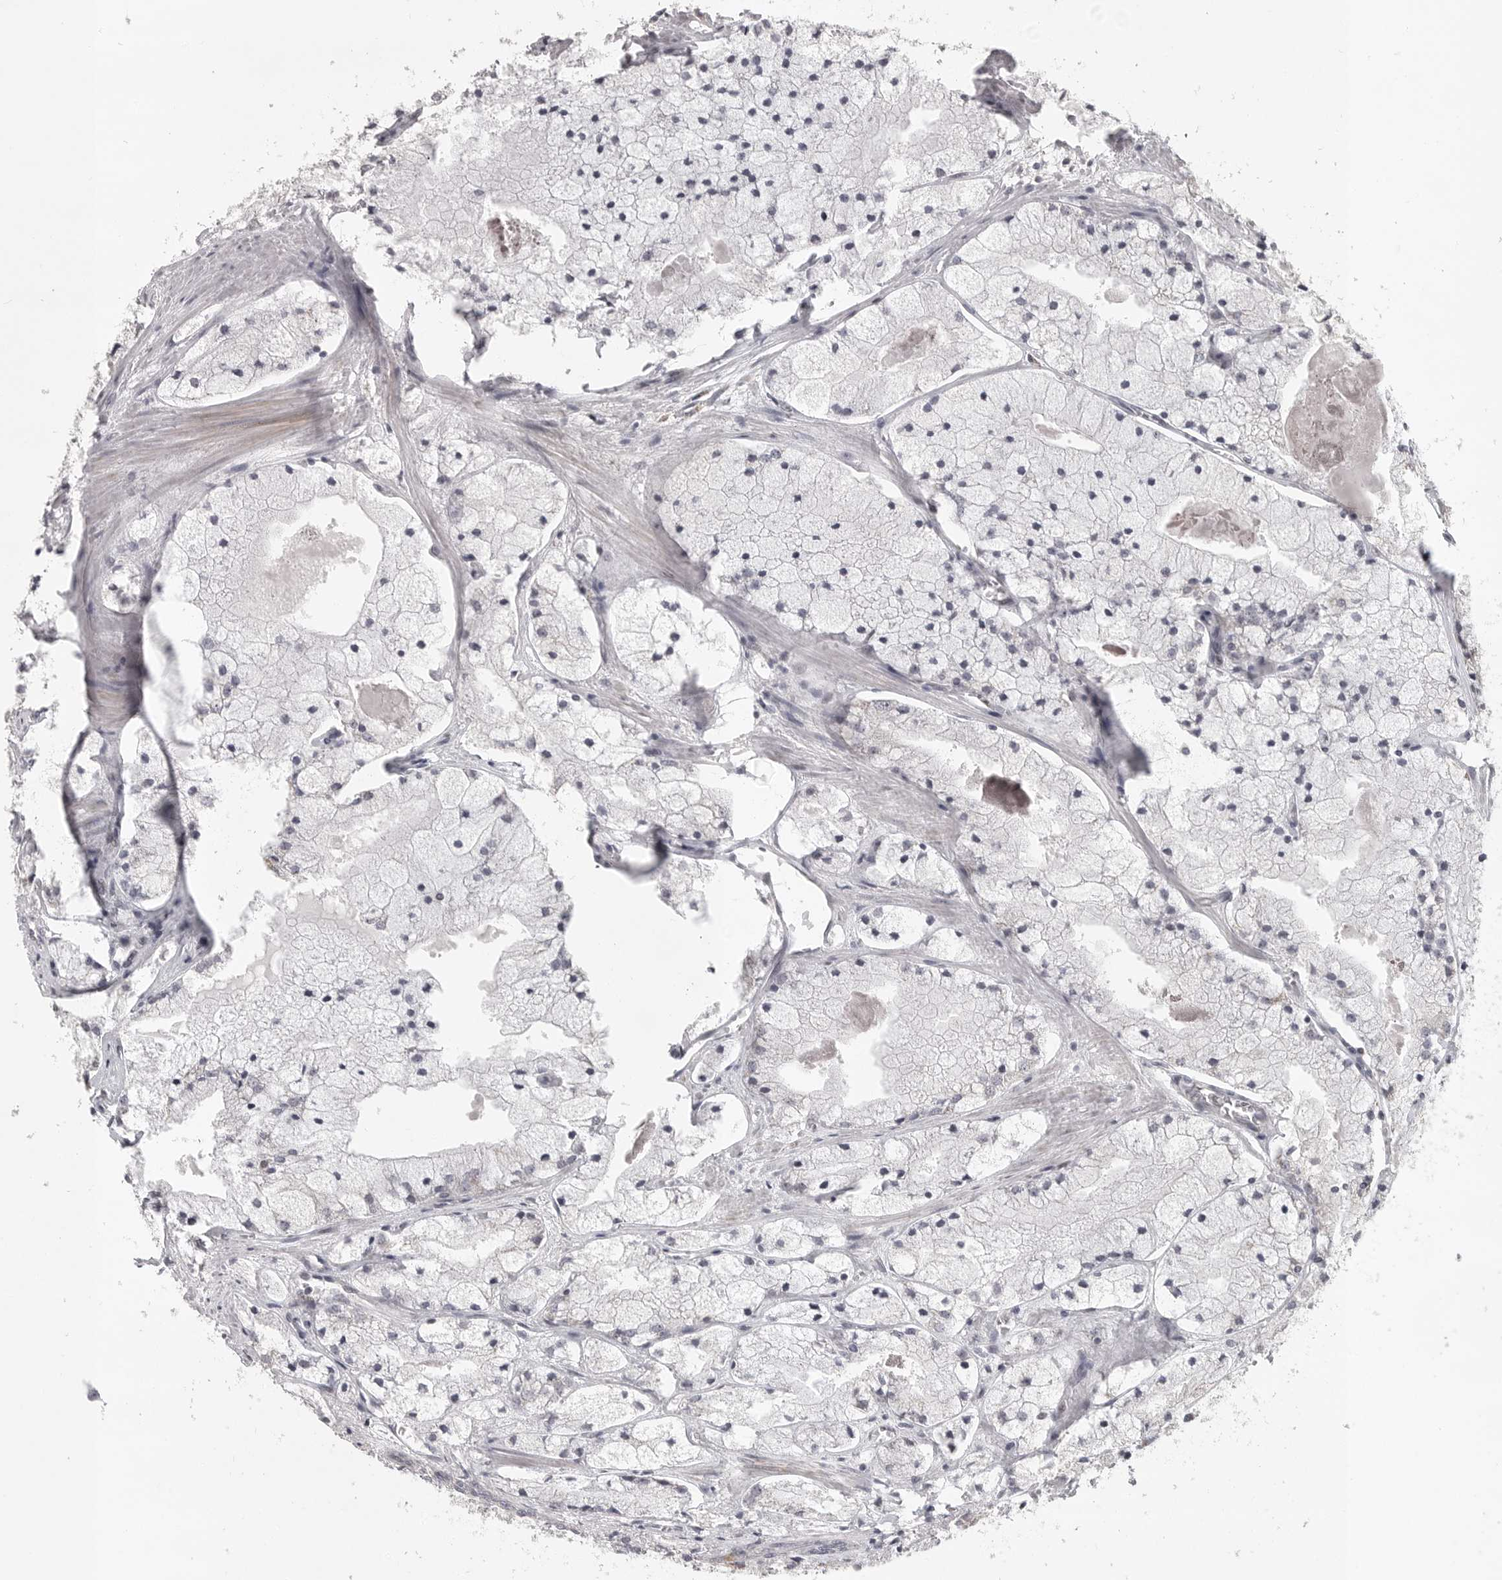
{"staining": {"intensity": "negative", "quantity": "none", "location": "none"}, "tissue": "prostate cancer", "cell_type": "Tumor cells", "image_type": "cancer", "snomed": [{"axis": "morphology", "description": "Adenocarcinoma, High grade"}, {"axis": "topography", "description": "Prostate"}], "caption": "IHC micrograph of prostate cancer stained for a protein (brown), which exhibits no expression in tumor cells. (DAB (3,3'-diaminobenzidine) immunohistochemistry (IHC) visualized using brightfield microscopy, high magnification).", "gene": "POLE2", "patient": {"sex": "male", "age": 50}}